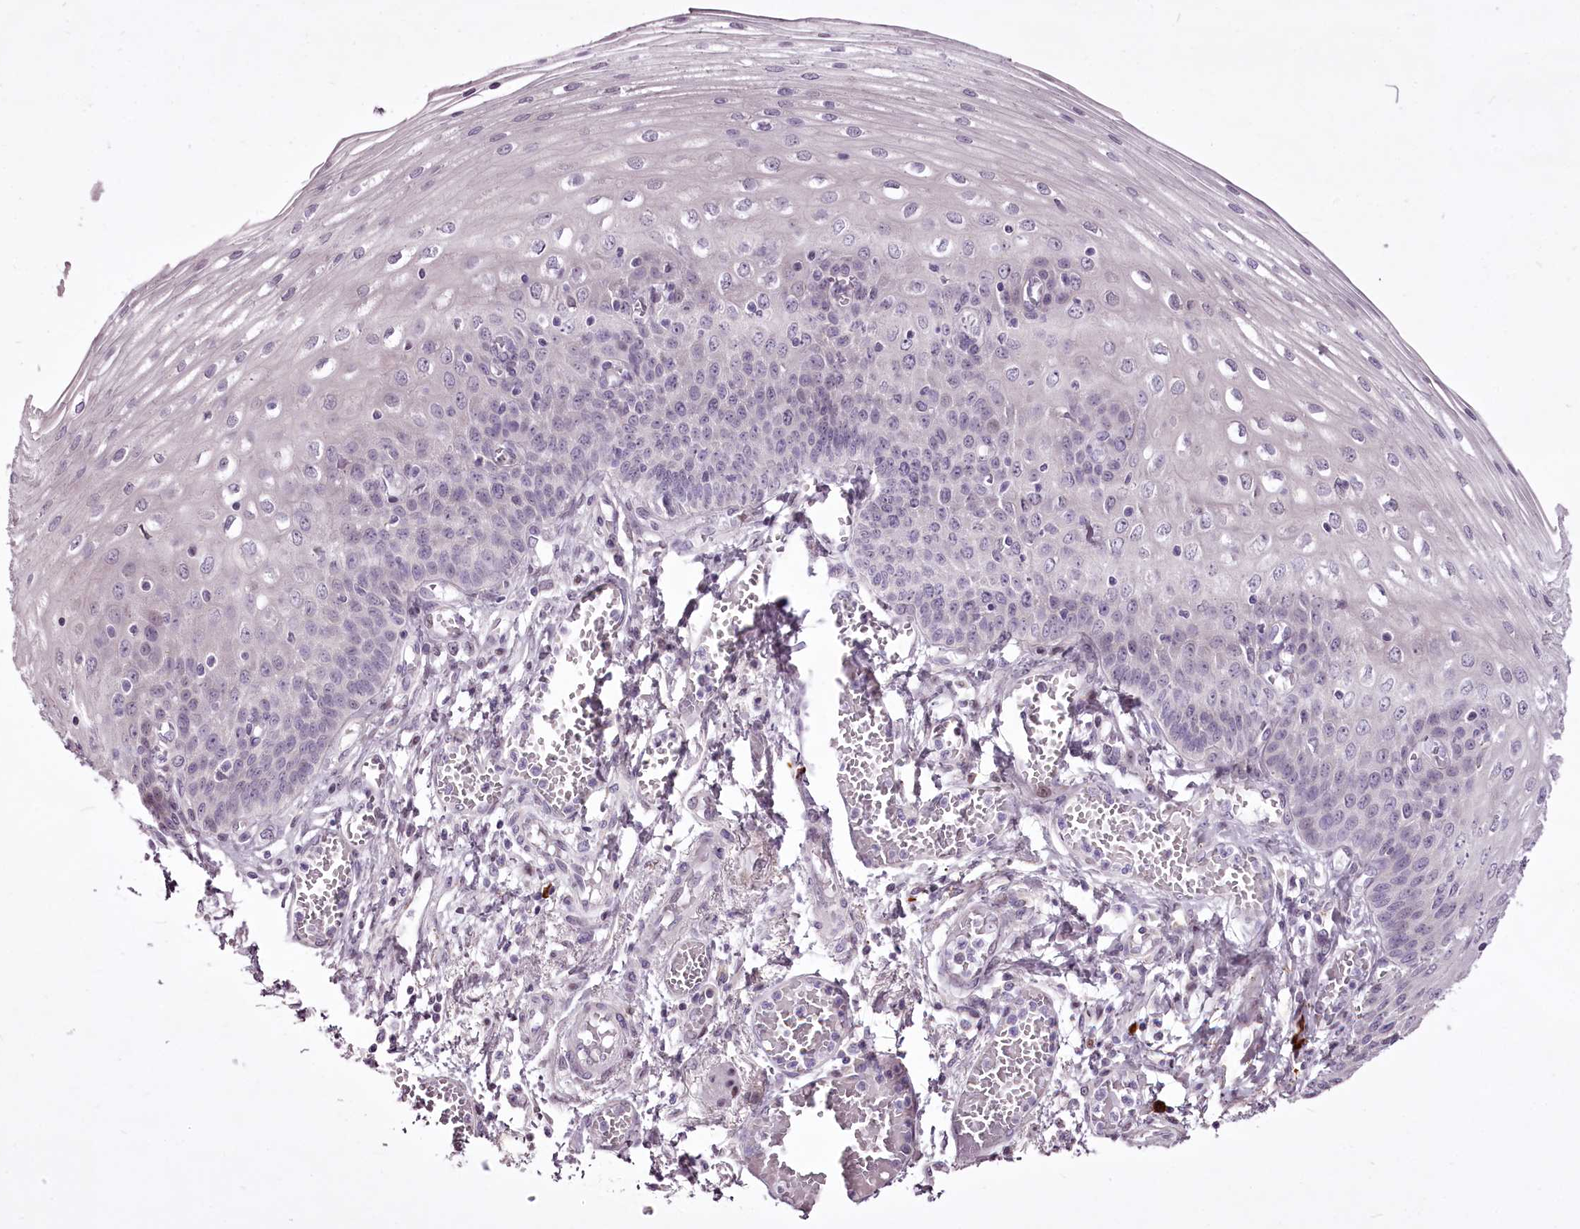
{"staining": {"intensity": "negative", "quantity": "none", "location": "none"}, "tissue": "esophagus", "cell_type": "Squamous epithelial cells", "image_type": "normal", "snomed": [{"axis": "morphology", "description": "Normal tissue, NOS"}, {"axis": "topography", "description": "Esophagus"}], "caption": "Squamous epithelial cells show no significant protein staining in normal esophagus.", "gene": "C1orf56", "patient": {"sex": "male", "age": 81}}